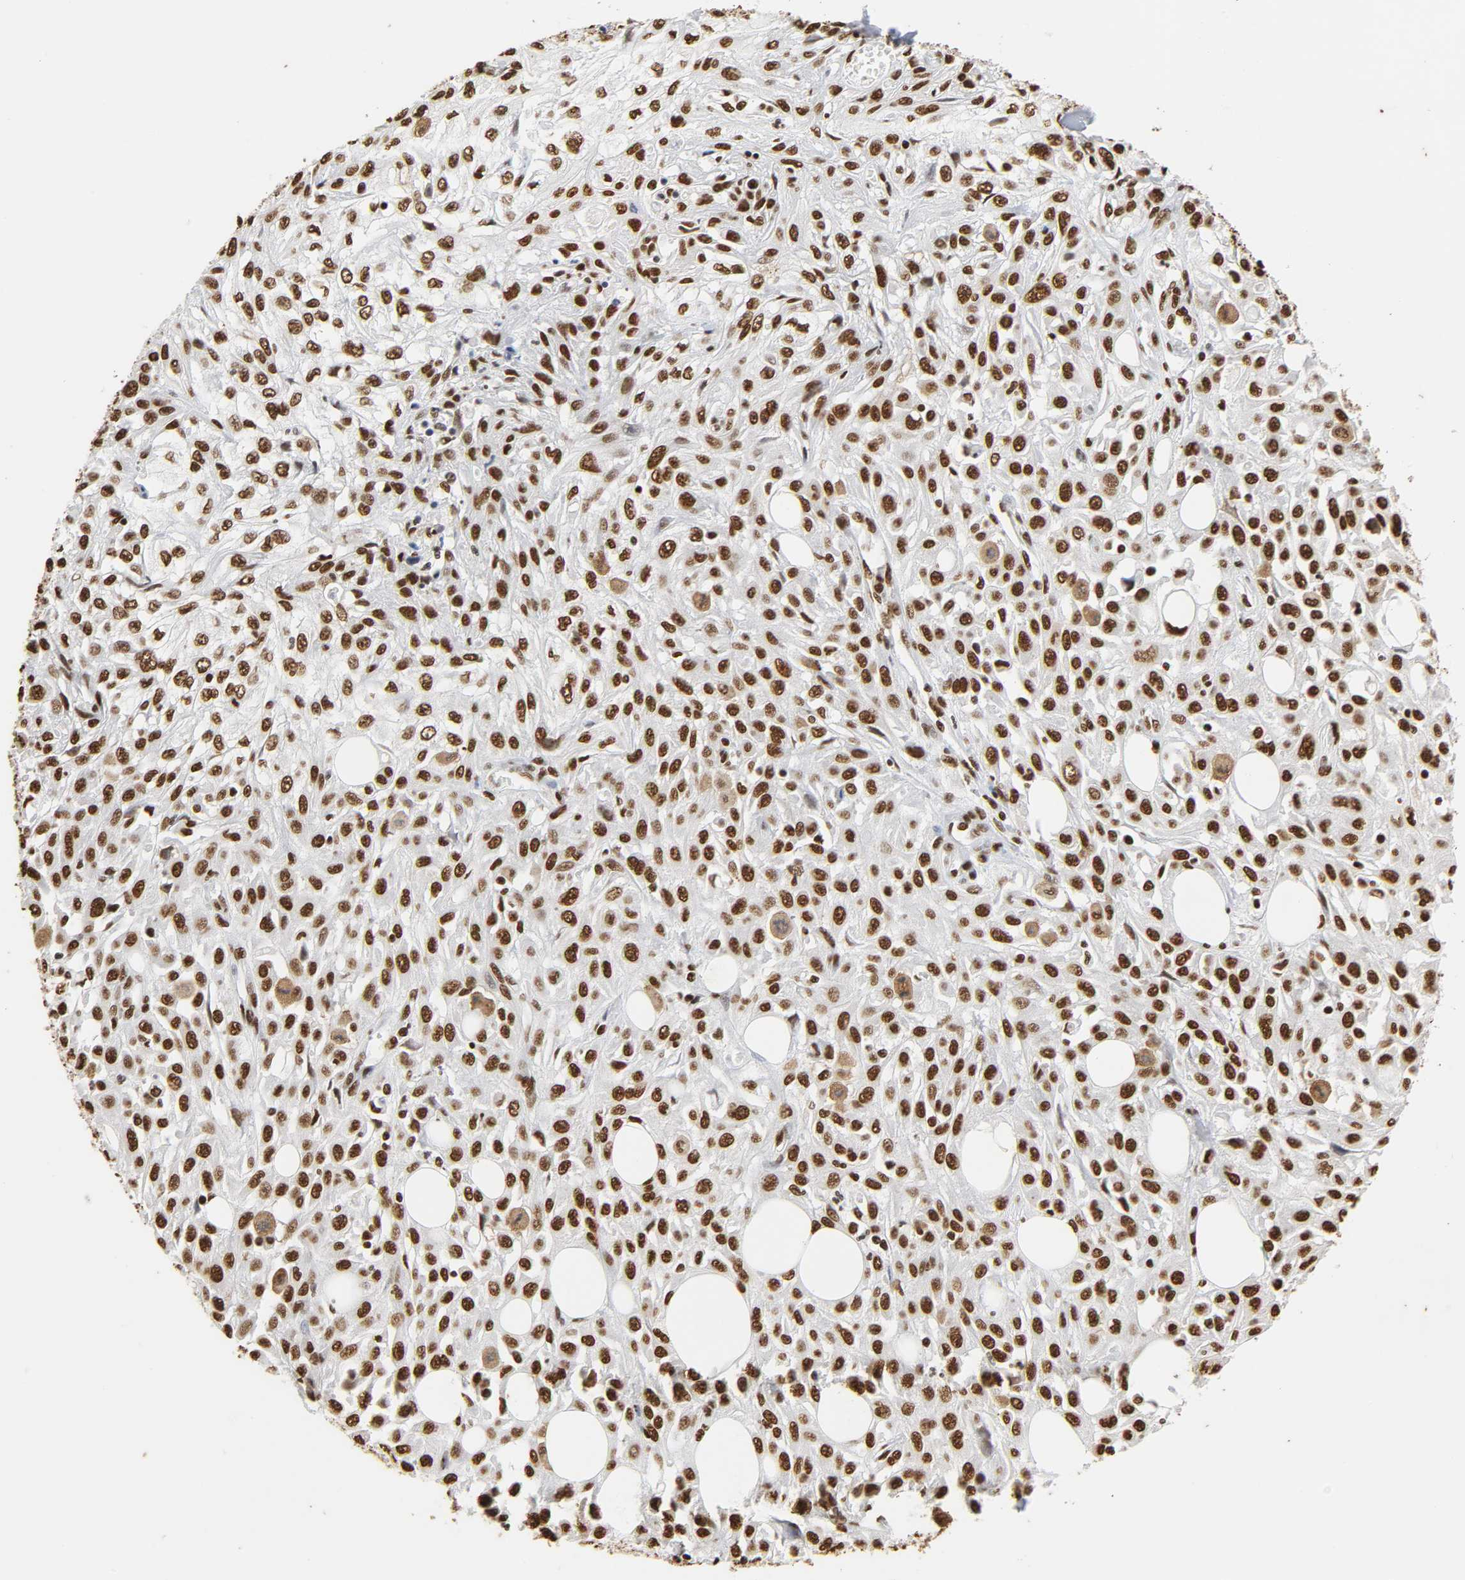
{"staining": {"intensity": "strong", "quantity": ">75%", "location": "nuclear"}, "tissue": "skin cancer", "cell_type": "Tumor cells", "image_type": "cancer", "snomed": [{"axis": "morphology", "description": "Squamous cell carcinoma, NOS"}, {"axis": "topography", "description": "Skin"}], "caption": "DAB immunohistochemical staining of human squamous cell carcinoma (skin) displays strong nuclear protein positivity in approximately >75% of tumor cells.", "gene": "HNRNPC", "patient": {"sex": "male", "age": 75}}